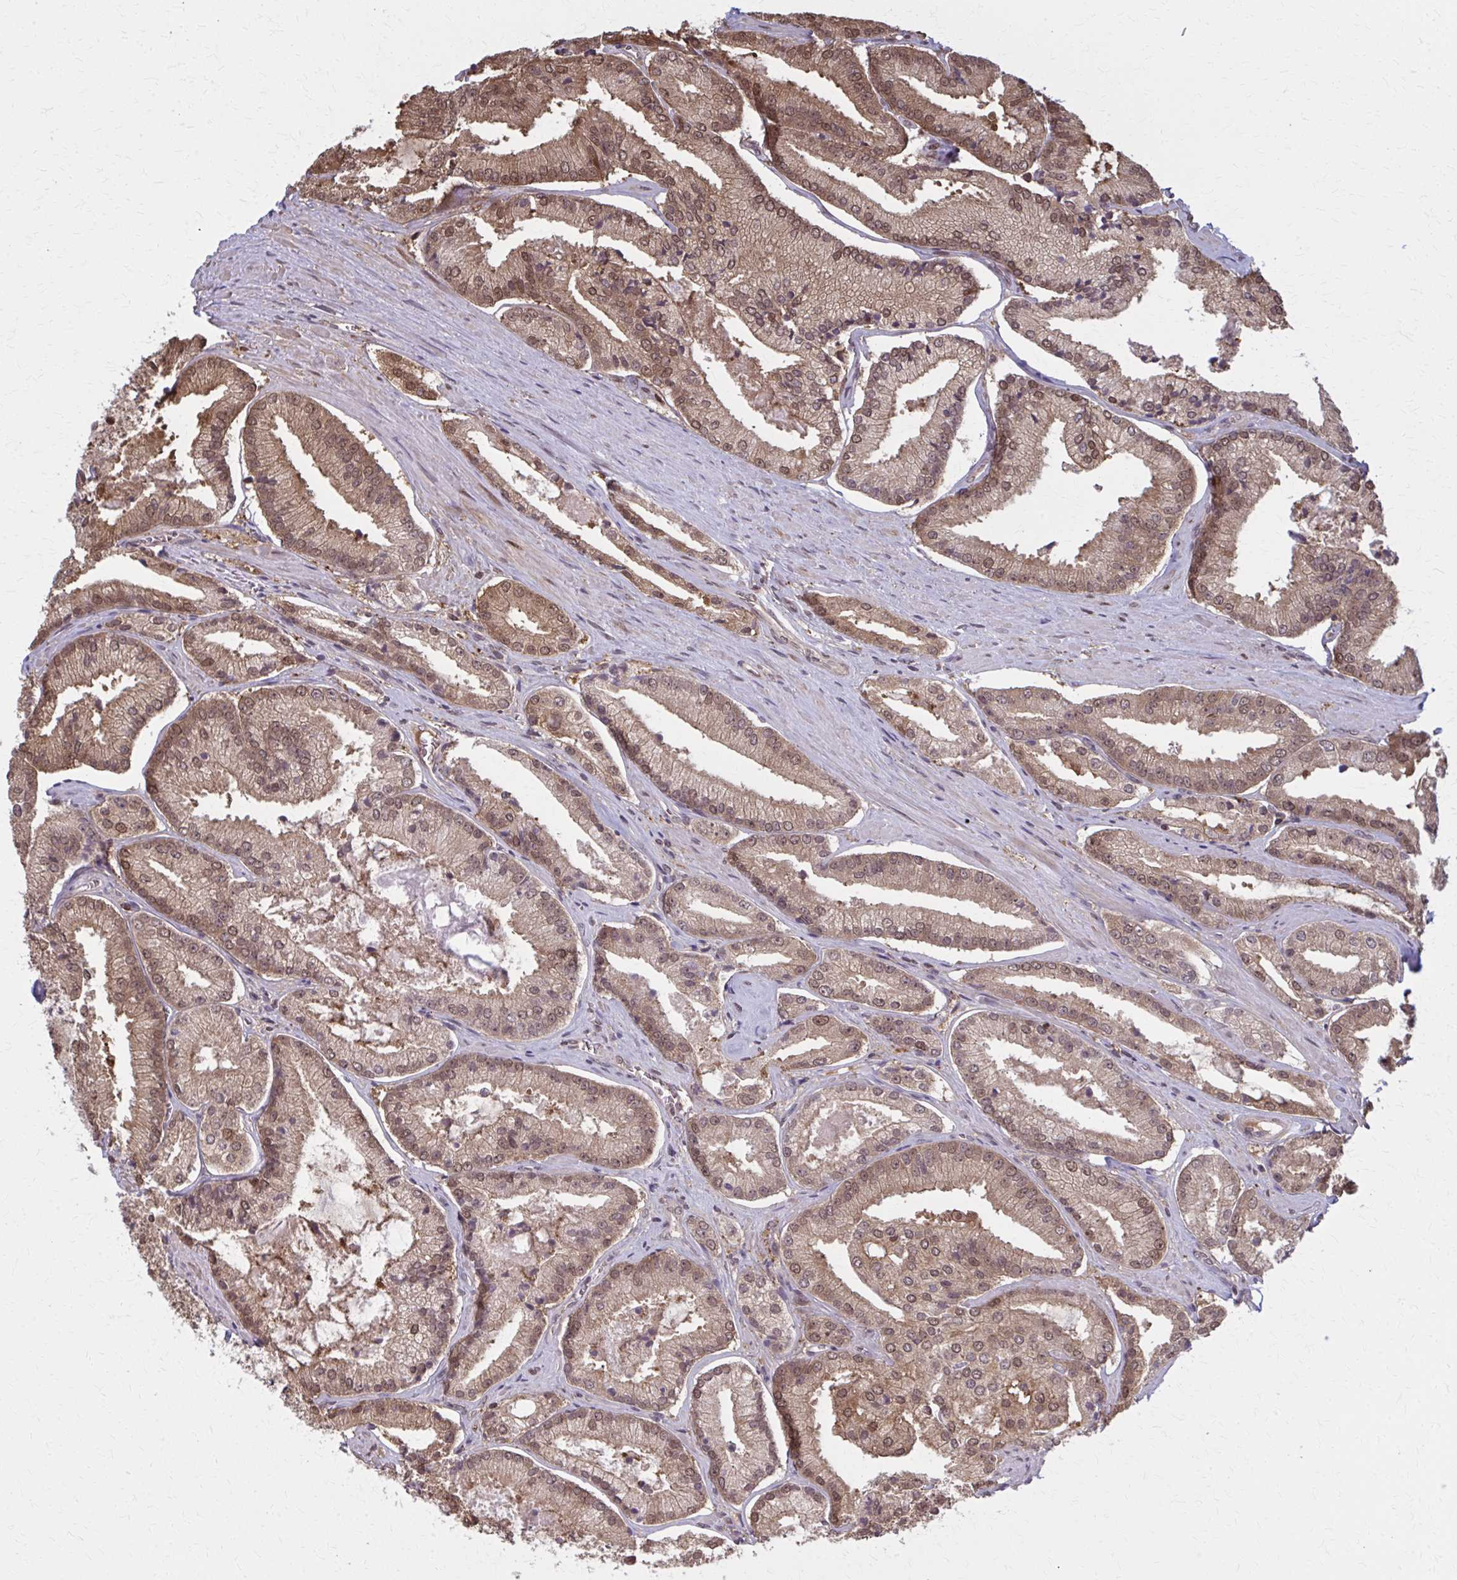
{"staining": {"intensity": "moderate", "quantity": ">75%", "location": "cytoplasmic/membranous,nuclear"}, "tissue": "prostate cancer", "cell_type": "Tumor cells", "image_type": "cancer", "snomed": [{"axis": "morphology", "description": "Adenocarcinoma, High grade"}, {"axis": "topography", "description": "Prostate"}], "caption": "DAB immunohistochemical staining of human prostate adenocarcinoma (high-grade) displays moderate cytoplasmic/membranous and nuclear protein positivity in about >75% of tumor cells.", "gene": "MDH1", "patient": {"sex": "male", "age": 73}}